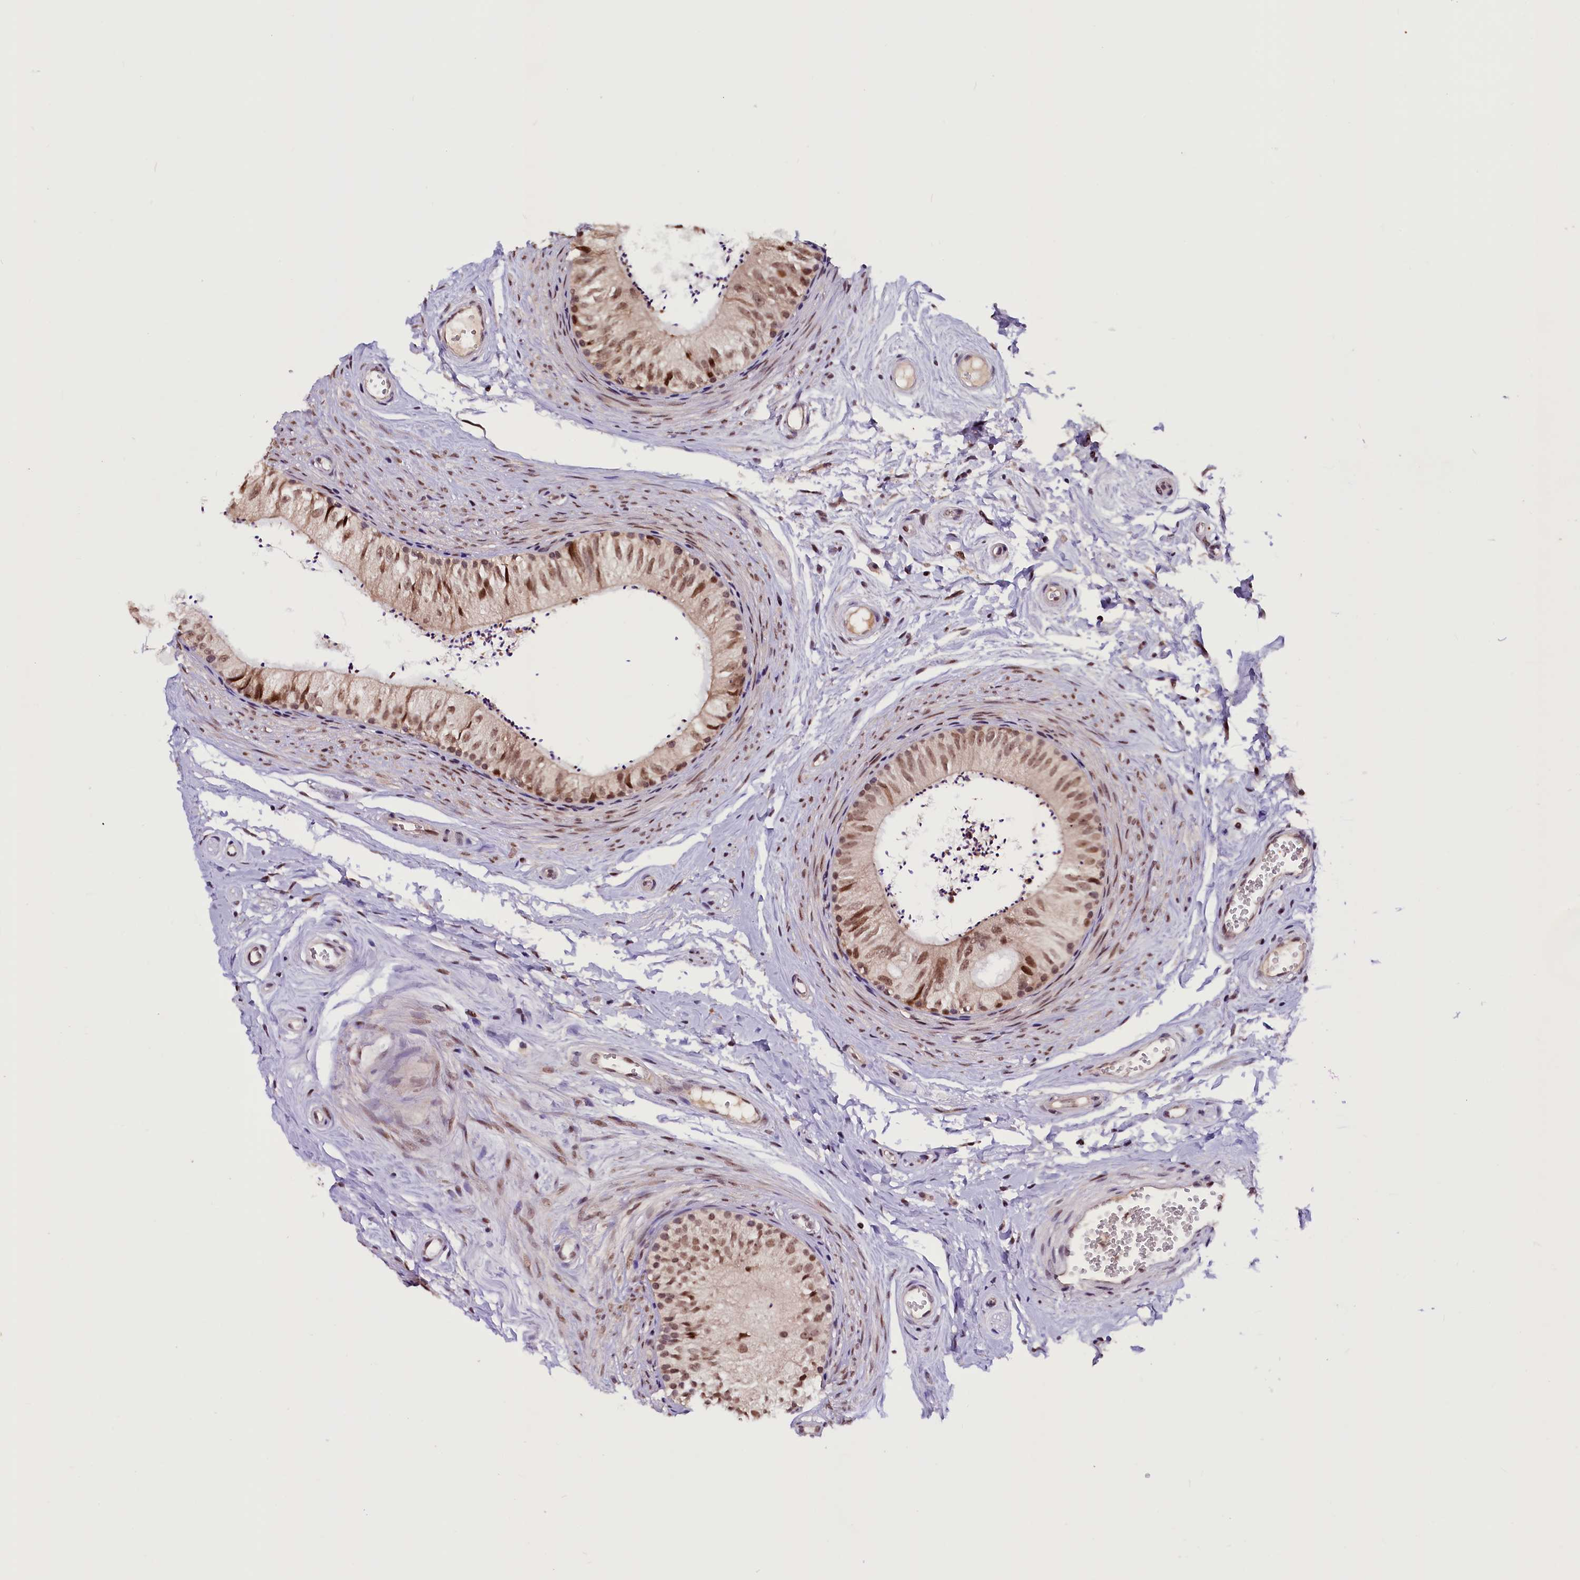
{"staining": {"intensity": "moderate", "quantity": ">75%", "location": "nuclear"}, "tissue": "epididymis", "cell_type": "Glandular cells", "image_type": "normal", "snomed": [{"axis": "morphology", "description": "Normal tissue, NOS"}, {"axis": "topography", "description": "Epididymis"}], "caption": "An IHC photomicrograph of benign tissue is shown. Protein staining in brown shows moderate nuclear positivity in epididymis within glandular cells. The staining was performed using DAB (3,3'-diaminobenzidine), with brown indicating positive protein expression. Nuclei are stained blue with hematoxylin.", "gene": "RNMT", "patient": {"sex": "male", "age": 56}}